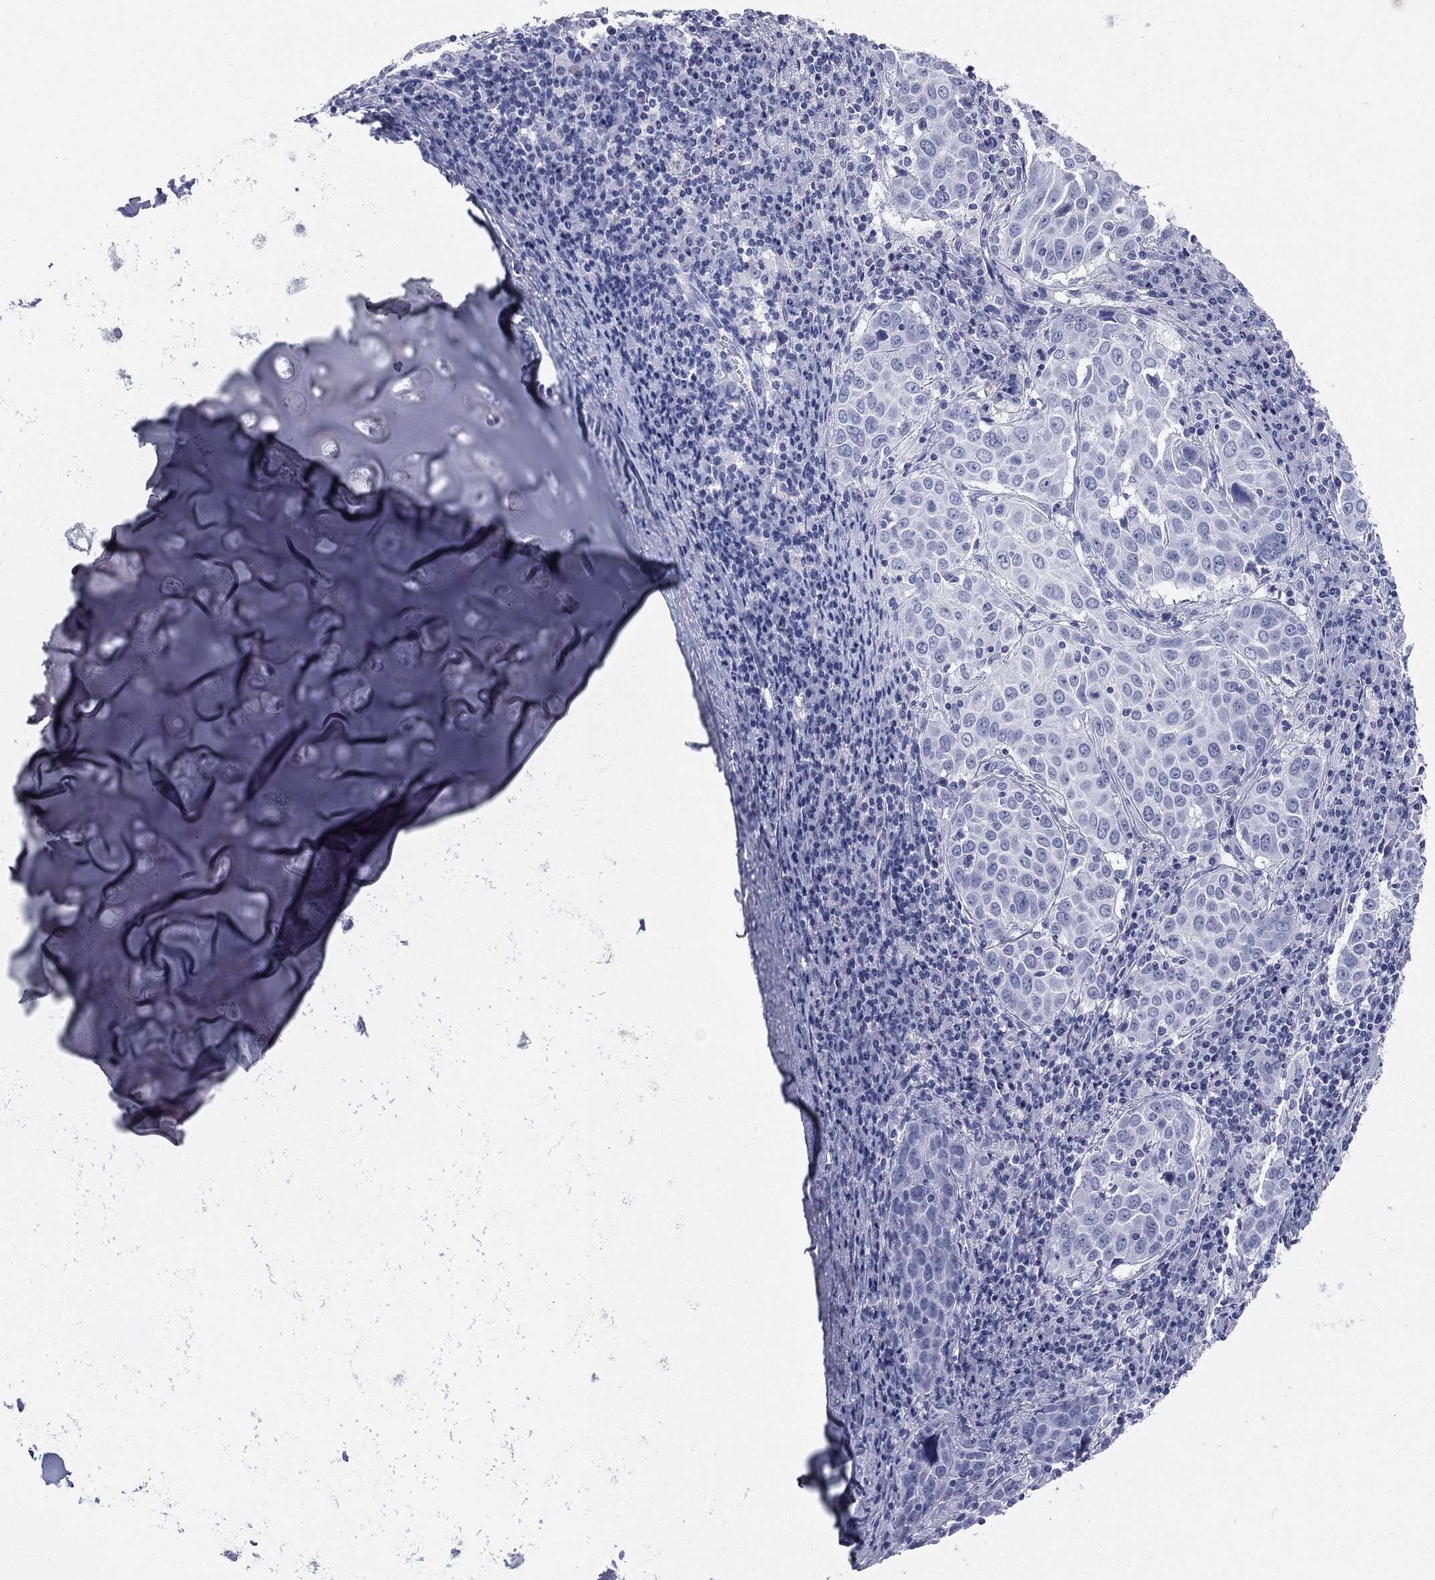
{"staining": {"intensity": "negative", "quantity": "none", "location": "none"}, "tissue": "lung cancer", "cell_type": "Tumor cells", "image_type": "cancer", "snomed": [{"axis": "morphology", "description": "Squamous cell carcinoma, NOS"}, {"axis": "topography", "description": "Lung"}], "caption": "A high-resolution image shows immunohistochemistry staining of squamous cell carcinoma (lung), which shows no significant staining in tumor cells. (DAB IHC with hematoxylin counter stain).", "gene": "HP", "patient": {"sex": "male", "age": 57}}